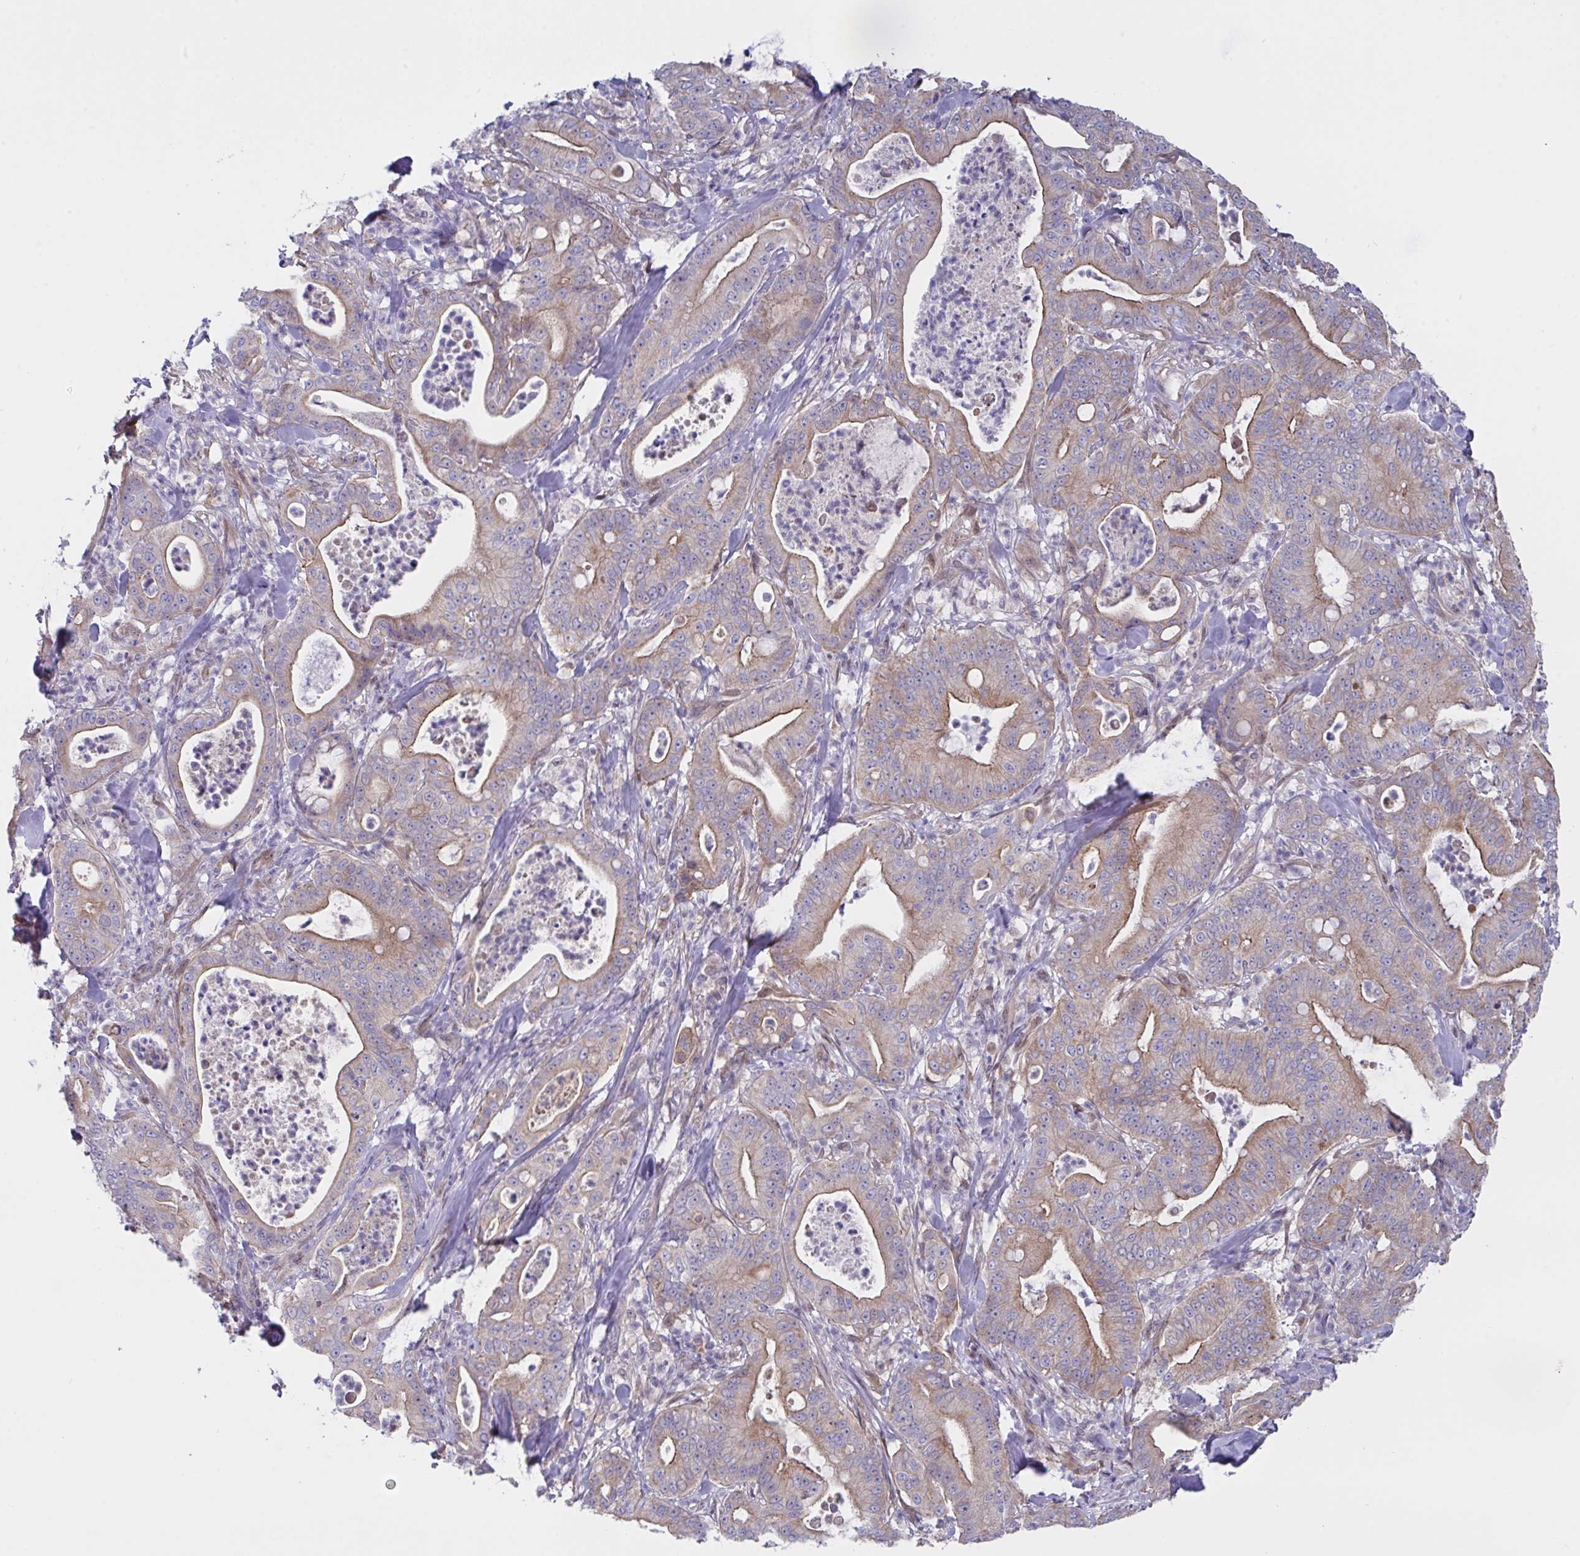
{"staining": {"intensity": "weak", "quantity": "25%-75%", "location": "cytoplasmic/membranous"}, "tissue": "pancreatic cancer", "cell_type": "Tumor cells", "image_type": "cancer", "snomed": [{"axis": "morphology", "description": "Adenocarcinoma, NOS"}, {"axis": "topography", "description": "Pancreas"}], "caption": "Immunohistochemical staining of human adenocarcinoma (pancreatic) reveals low levels of weak cytoplasmic/membranous protein positivity in approximately 25%-75% of tumor cells.", "gene": "L3HYPDH", "patient": {"sex": "male", "age": 71}}